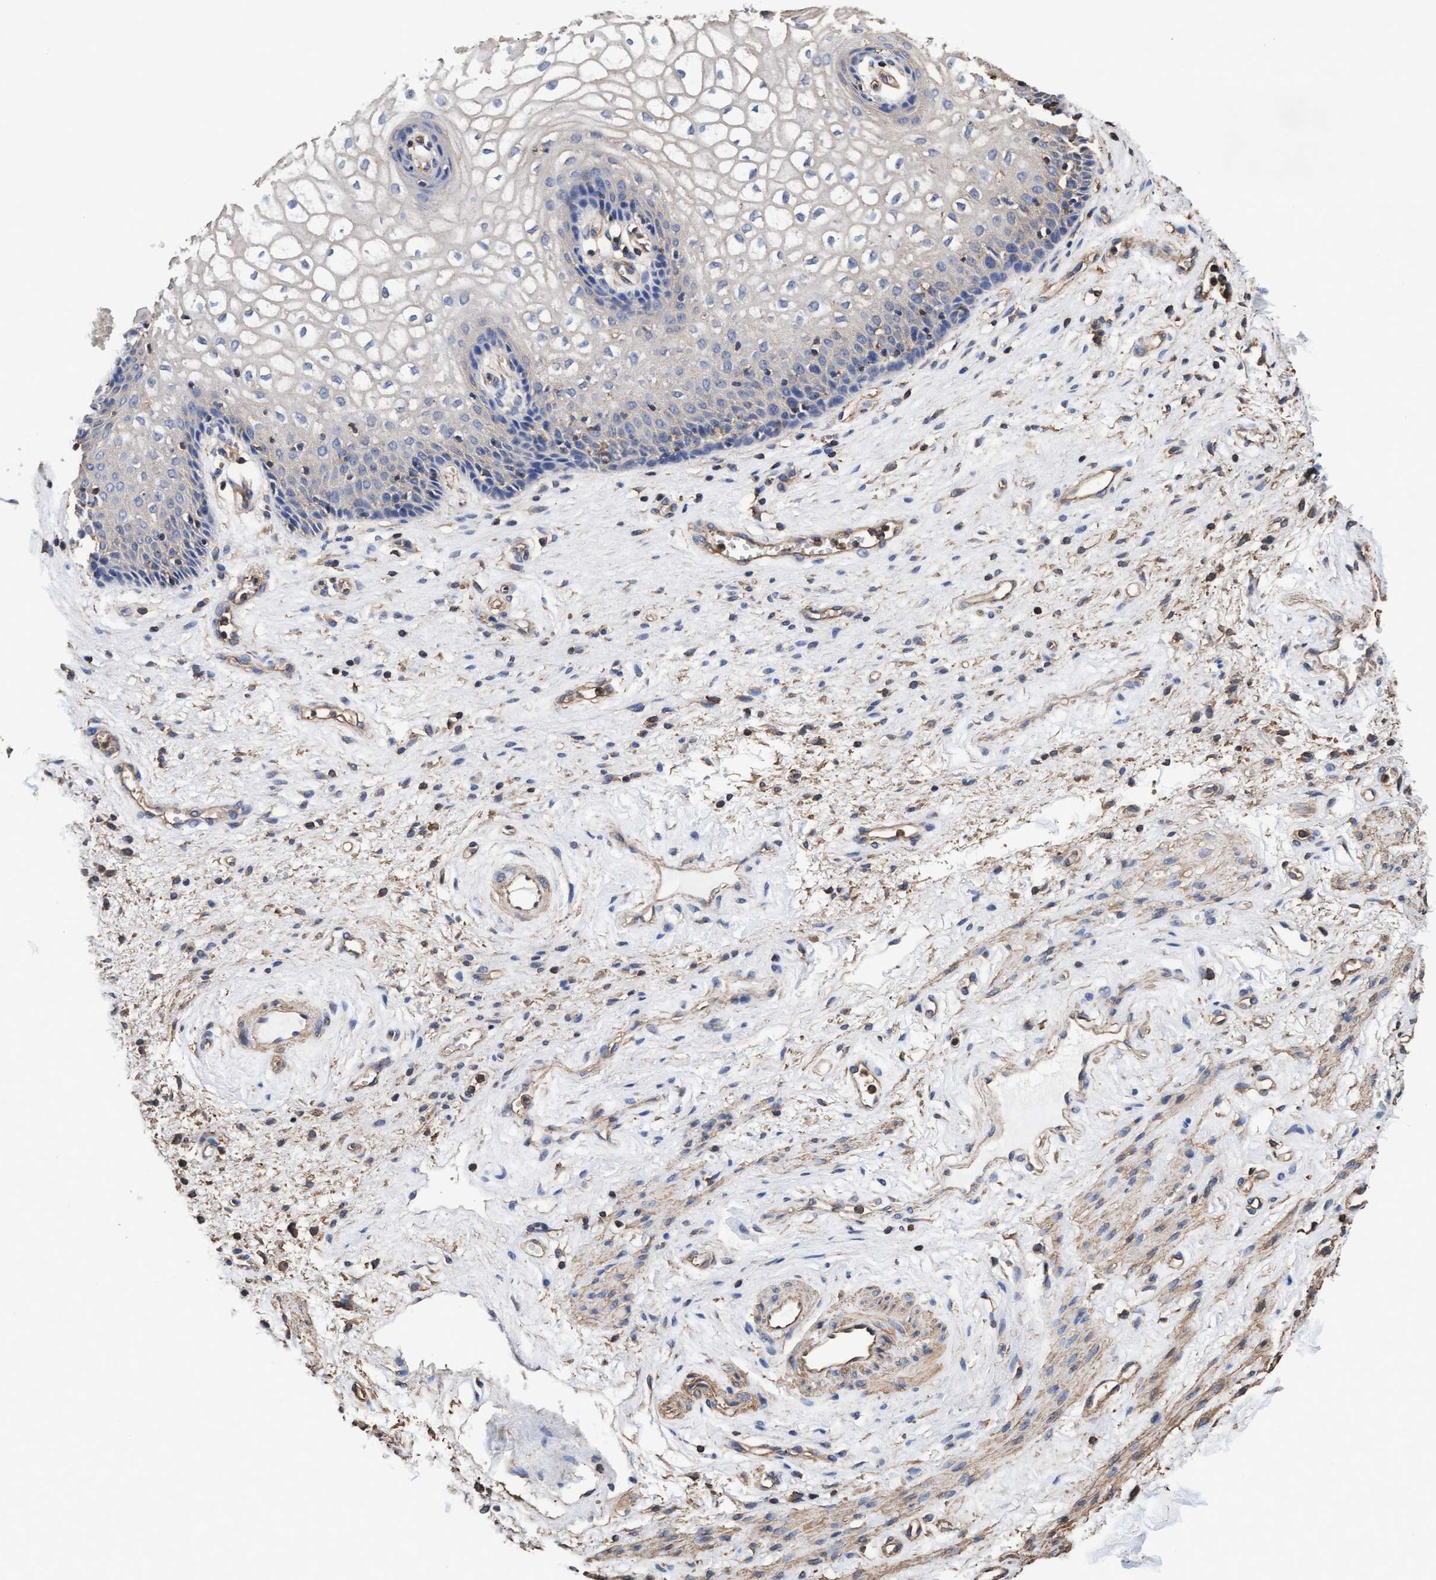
{"staining": {"intensity": "negative", "quantity": "none", "location": "none"}, "tissue": "vagina", "cell_type": "Squamous epithelial cells", "image_type": "normal", "snomed": [{"axis": "morphology", "description": "Normal tissue, NOS"}, {"axis": "topography", "description": "Vagina"}], "caption": "High power microscopy micrograph of an immunohistochemistry (IHC) image of normal vagina, revealing no significant positivity in squamous epithelial cells. The staining is performed using DAB brown chromogen with nuclei counter-stained in using hematoxylin.", "gene": "GRHPR", "patient": {"sex": "female", "age": 34}}